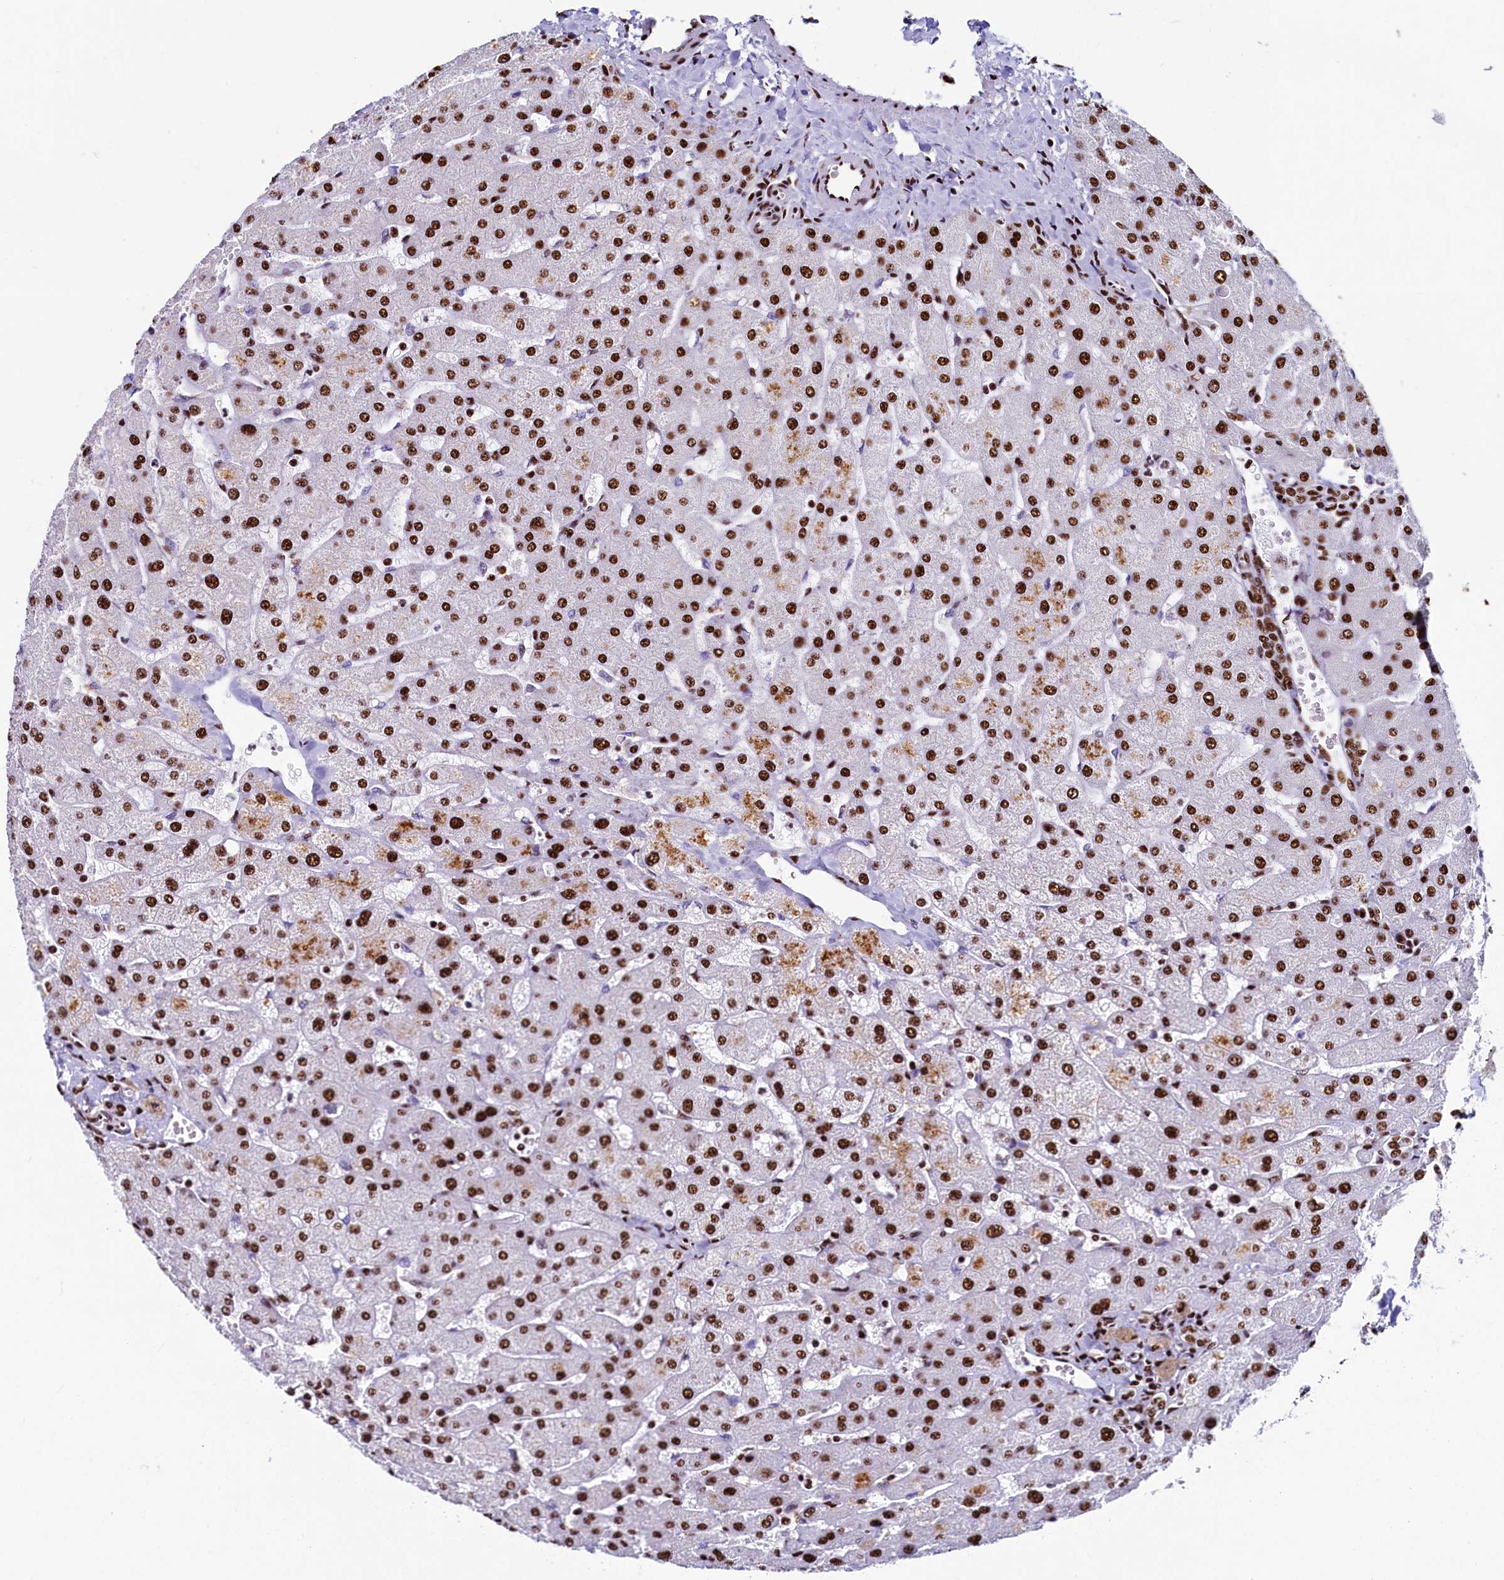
{"staining": {"intensity": "strong", "quantity": ">75%", "location": "nuclear"}, "tissue": "liver", "cell_type": "Cholangiocytes", "image_type": "normal", "snomed": [{"axis": "morphology", "description": "Normal tissue, NOS"}, {"axis": "topography", "description": "Liver"}], "caption": "Immunohistochemical staining of benign human liver demonstrates high levels of strong nuclear staining in approximately >75% of cholangiocytes.", "gene": "SRRM2", "patient": {"sex": "male", "age": 55}}